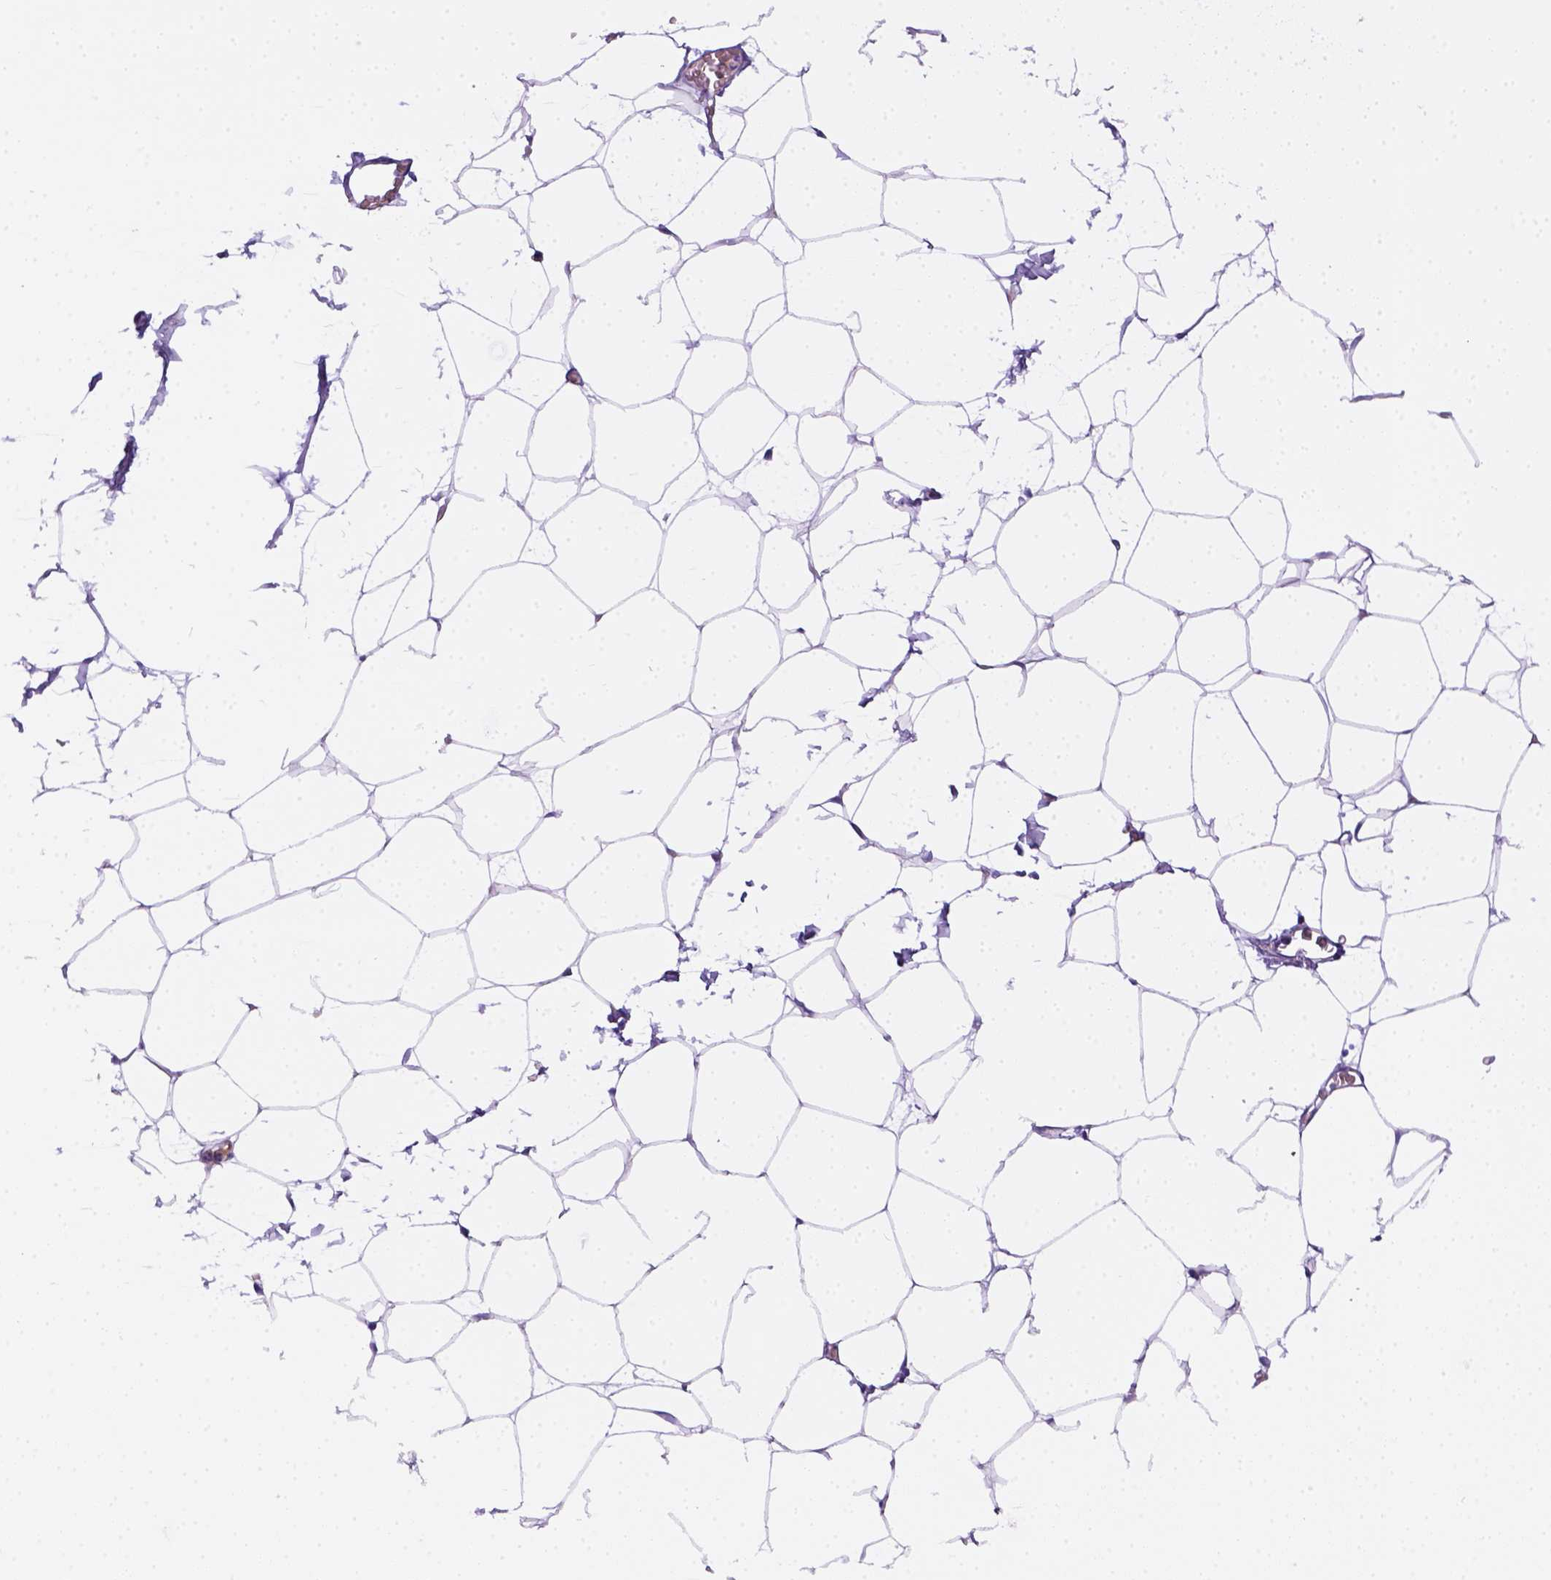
{"staining": {"intensity": "negative", "quantity": "none", "location": "none"}, "tissue": "adipose tissue", "cell_type": "Adipocytes", "image_type": "normal", "snomed": [{"axis": "morphology", "description": "Normal tissue, NOS"}, {"axis": "topography", "description": "Adipose tissue"}], "caption": "This photomicrograph is of normal adipose tissue stained with immunohistochemistry (IHC) to label a protein in brown with the nuclei are counter-stained blue. There is no positivity in adipocytes. Nuclei are stained in blue.", "gene": "ITIH4", "patient": {"sex": "male", "age": 57}}